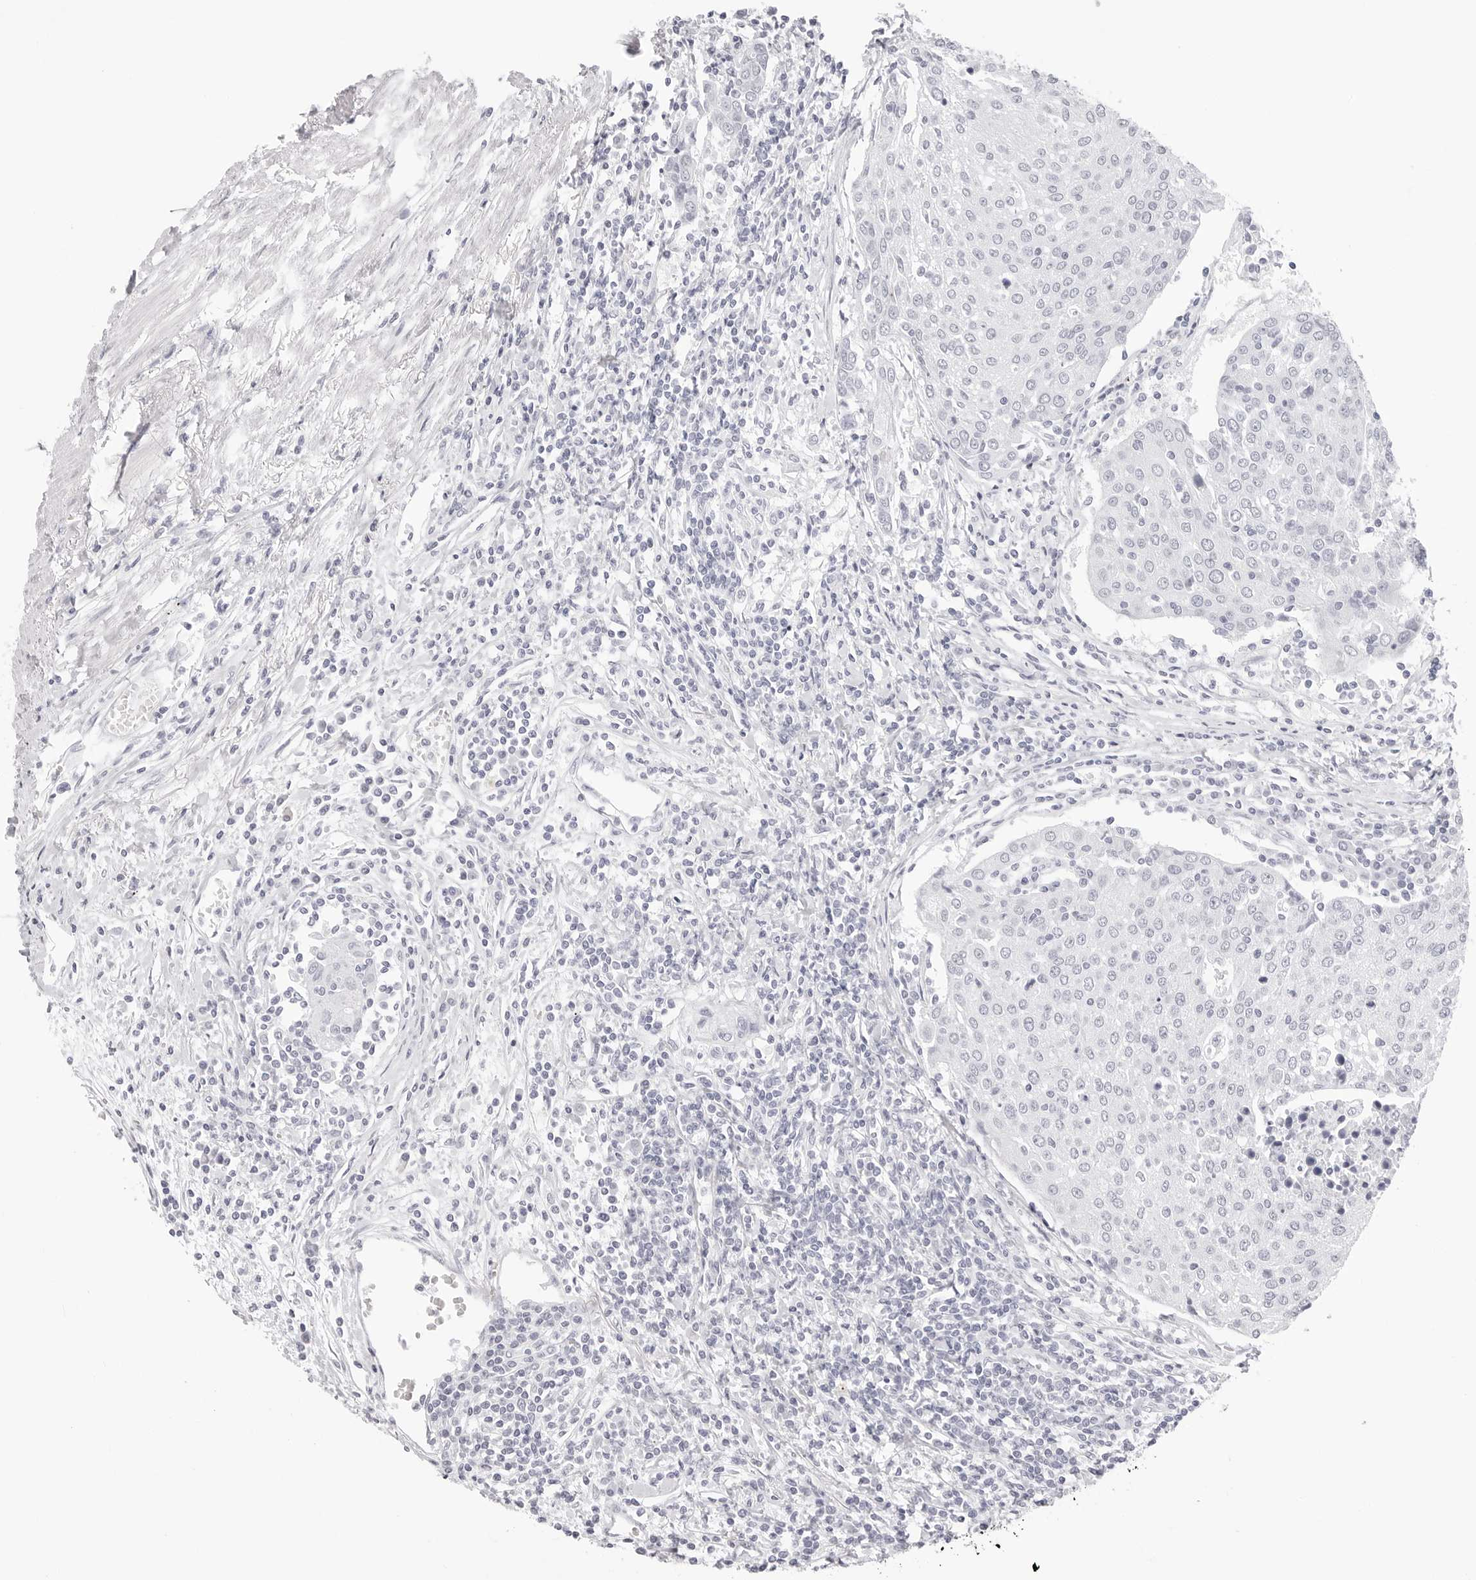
{"staining": {"intensity": "negative", "quantity": "none", "location": "none"}, "tissue": "urothelial cancer", "cell_type": "Tumor cells", "image_type": "cancer", "snomed": [{"axis": "morphology", "description": "Urothelial carcinoma, High grade"}, {"axis": "topography", "description": "Urinary bladder"}], "caption": "Urothelial carcinoma (high-grade) stained for a protein using immunohistochemistry (IHC) demonstrates no staining tumor cells.", "gene": "CST5", "patient": {"sex": "female", "age": 85}}